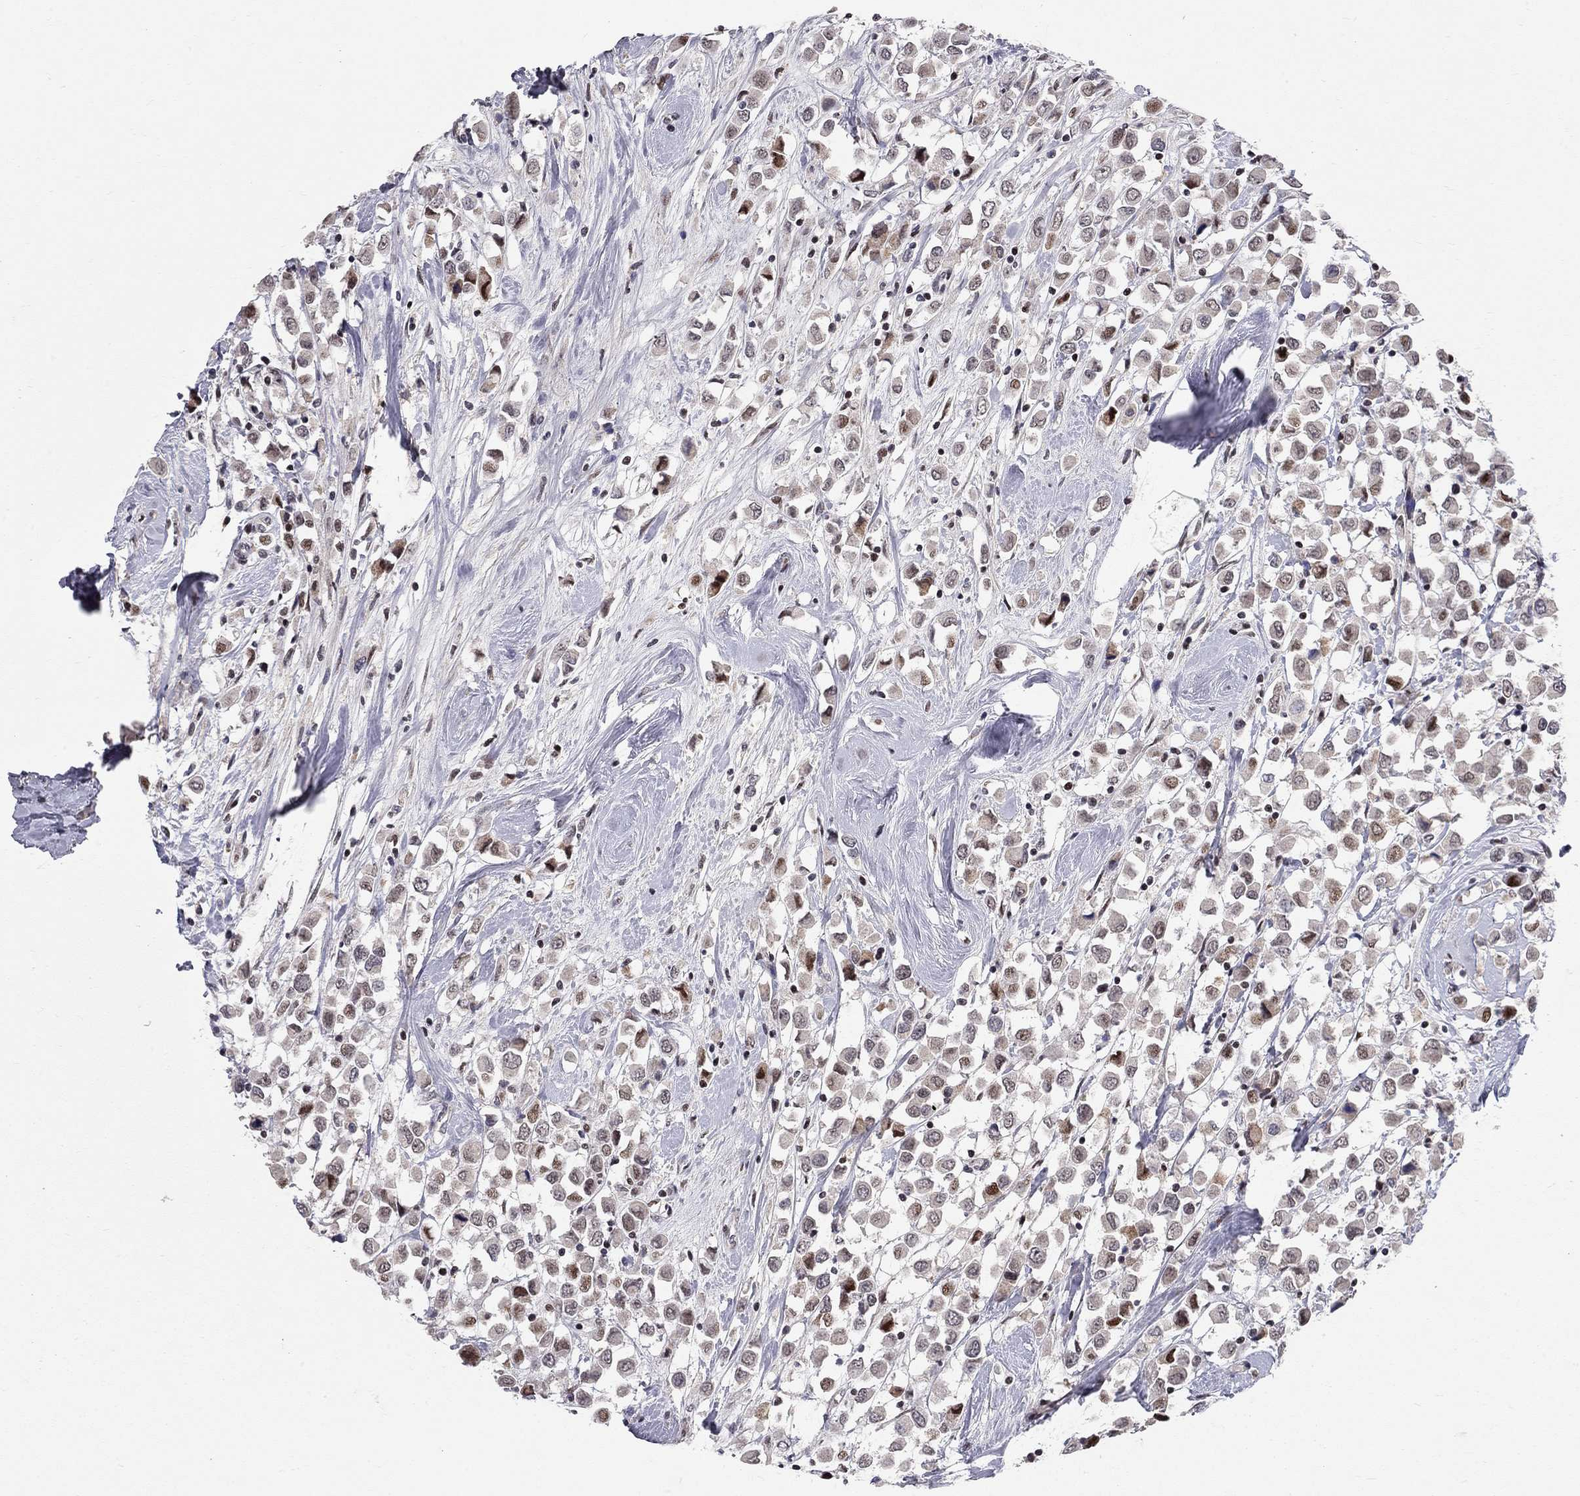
{"staining": {"intensity": "strong", "quantity": "<25%", "location": "nuclear"}, "tissue": "breast cancer", "cell_type": "Tumor cells", "image_type": "cancer", "snomed": [{"axis": "morphology", "description": "Duct carcinoma"}, {"axis": "topography", "description": "Breast"}], "caption": "High-power microscopy captured an immunohistochemistry image of breast invasive ductal carcinoma, revealing strong nuclear expression in about <25% of tumor cells.", "gene": "HDAC3", "patient": {"sex": "female", "age": 61}}